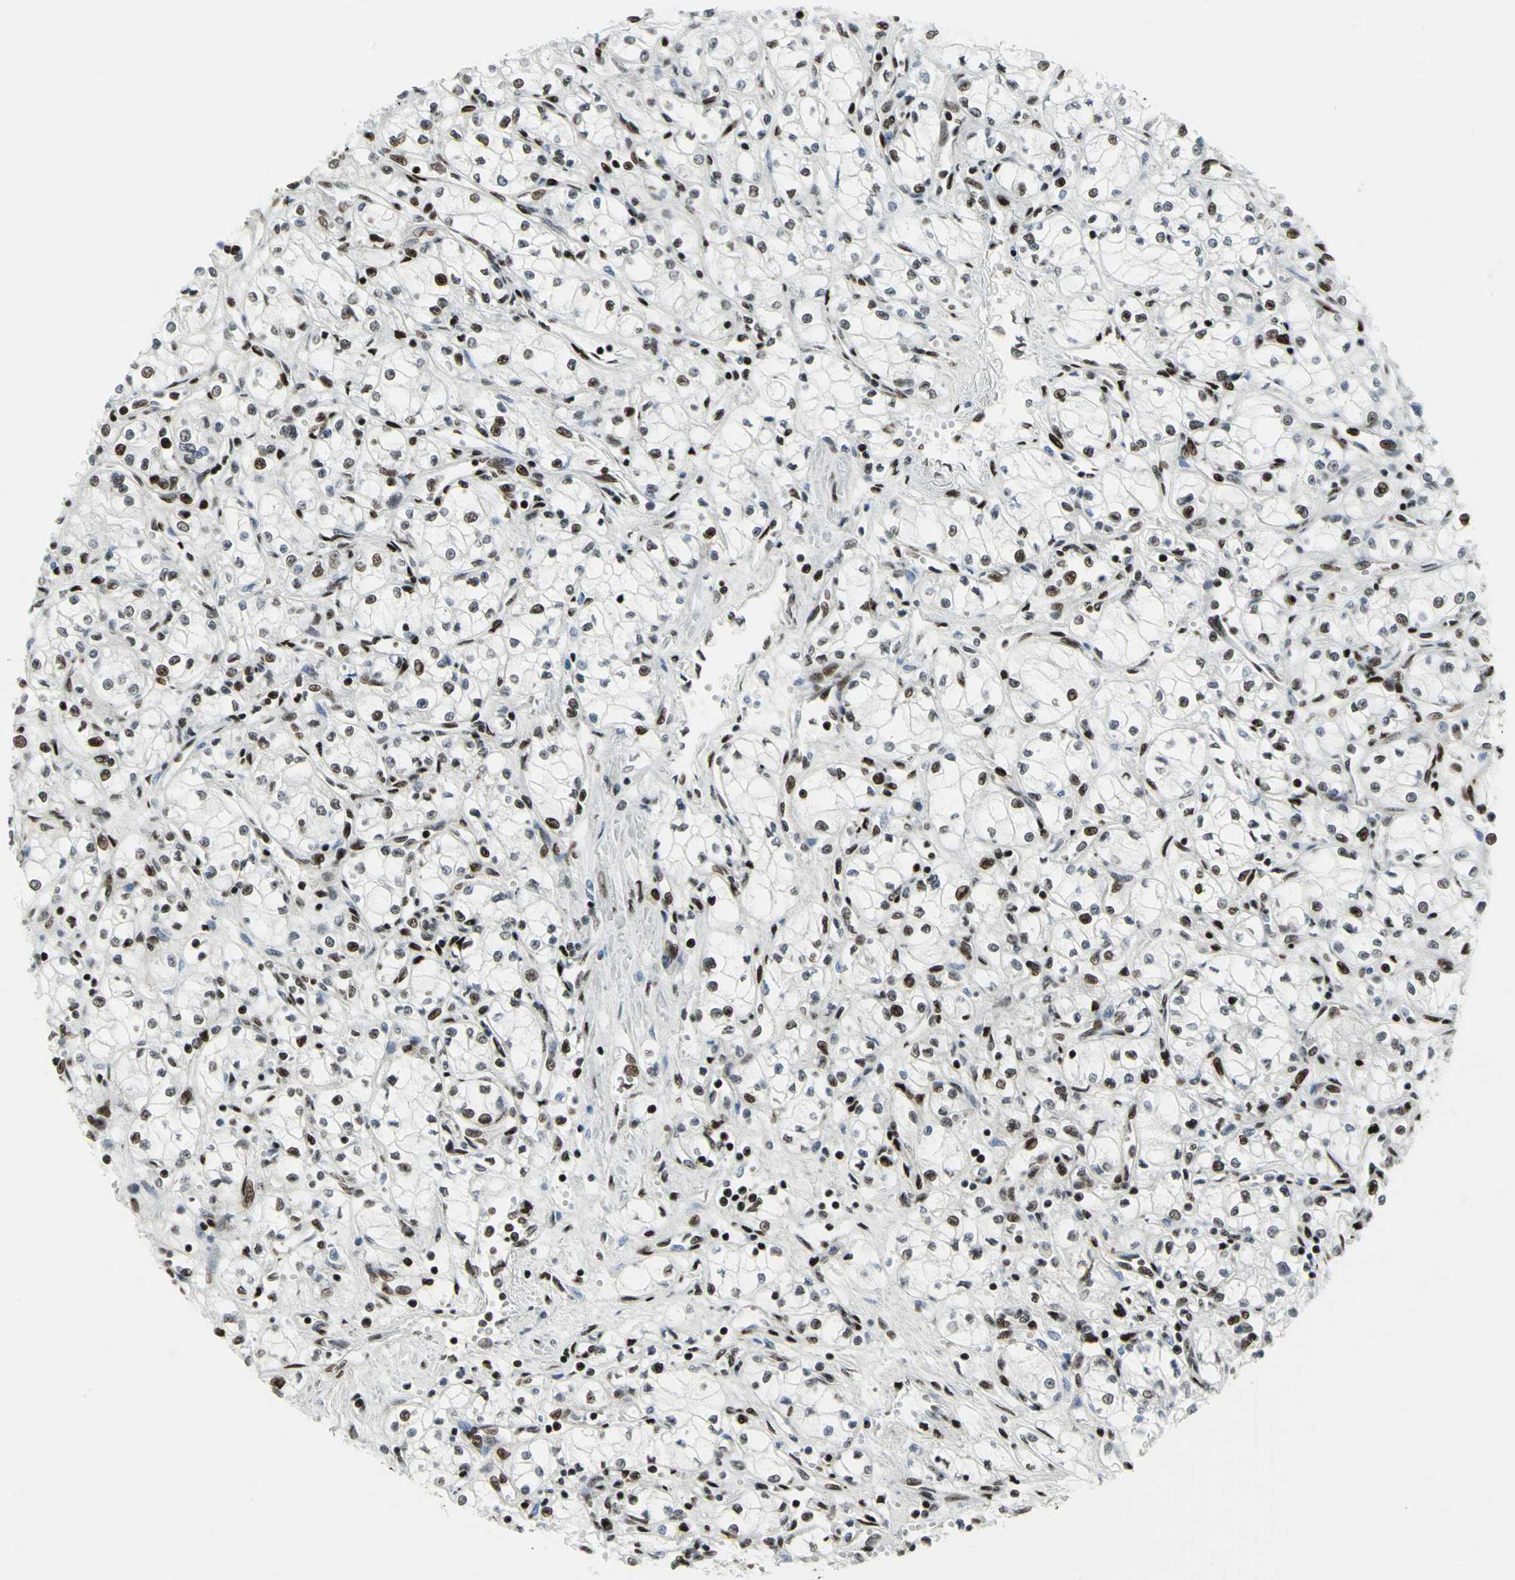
{"staining": {"intensity": "strong", "quantity": ">75%", "location": "nuclear"}, "tissue": "renal cancer", "cell_type": "Tumor cells", "image_type": "cancer", "snomed": [{"axis": "morphology", "description": "Normal tissue, NOS"}, {"axis": "morphology", "description": "Adenocarcinoma, NOS"}, {"axis": "topography", "description": "Kidney"}], "caption": "The image reveals immunohistochemical staining of renal adenocarcinoma. There is strong nuclear positivity is appreciated in about >75% of tumor cells.", "gene": "SMARCA4", "patient": {"sex": "male", "age": 59}}